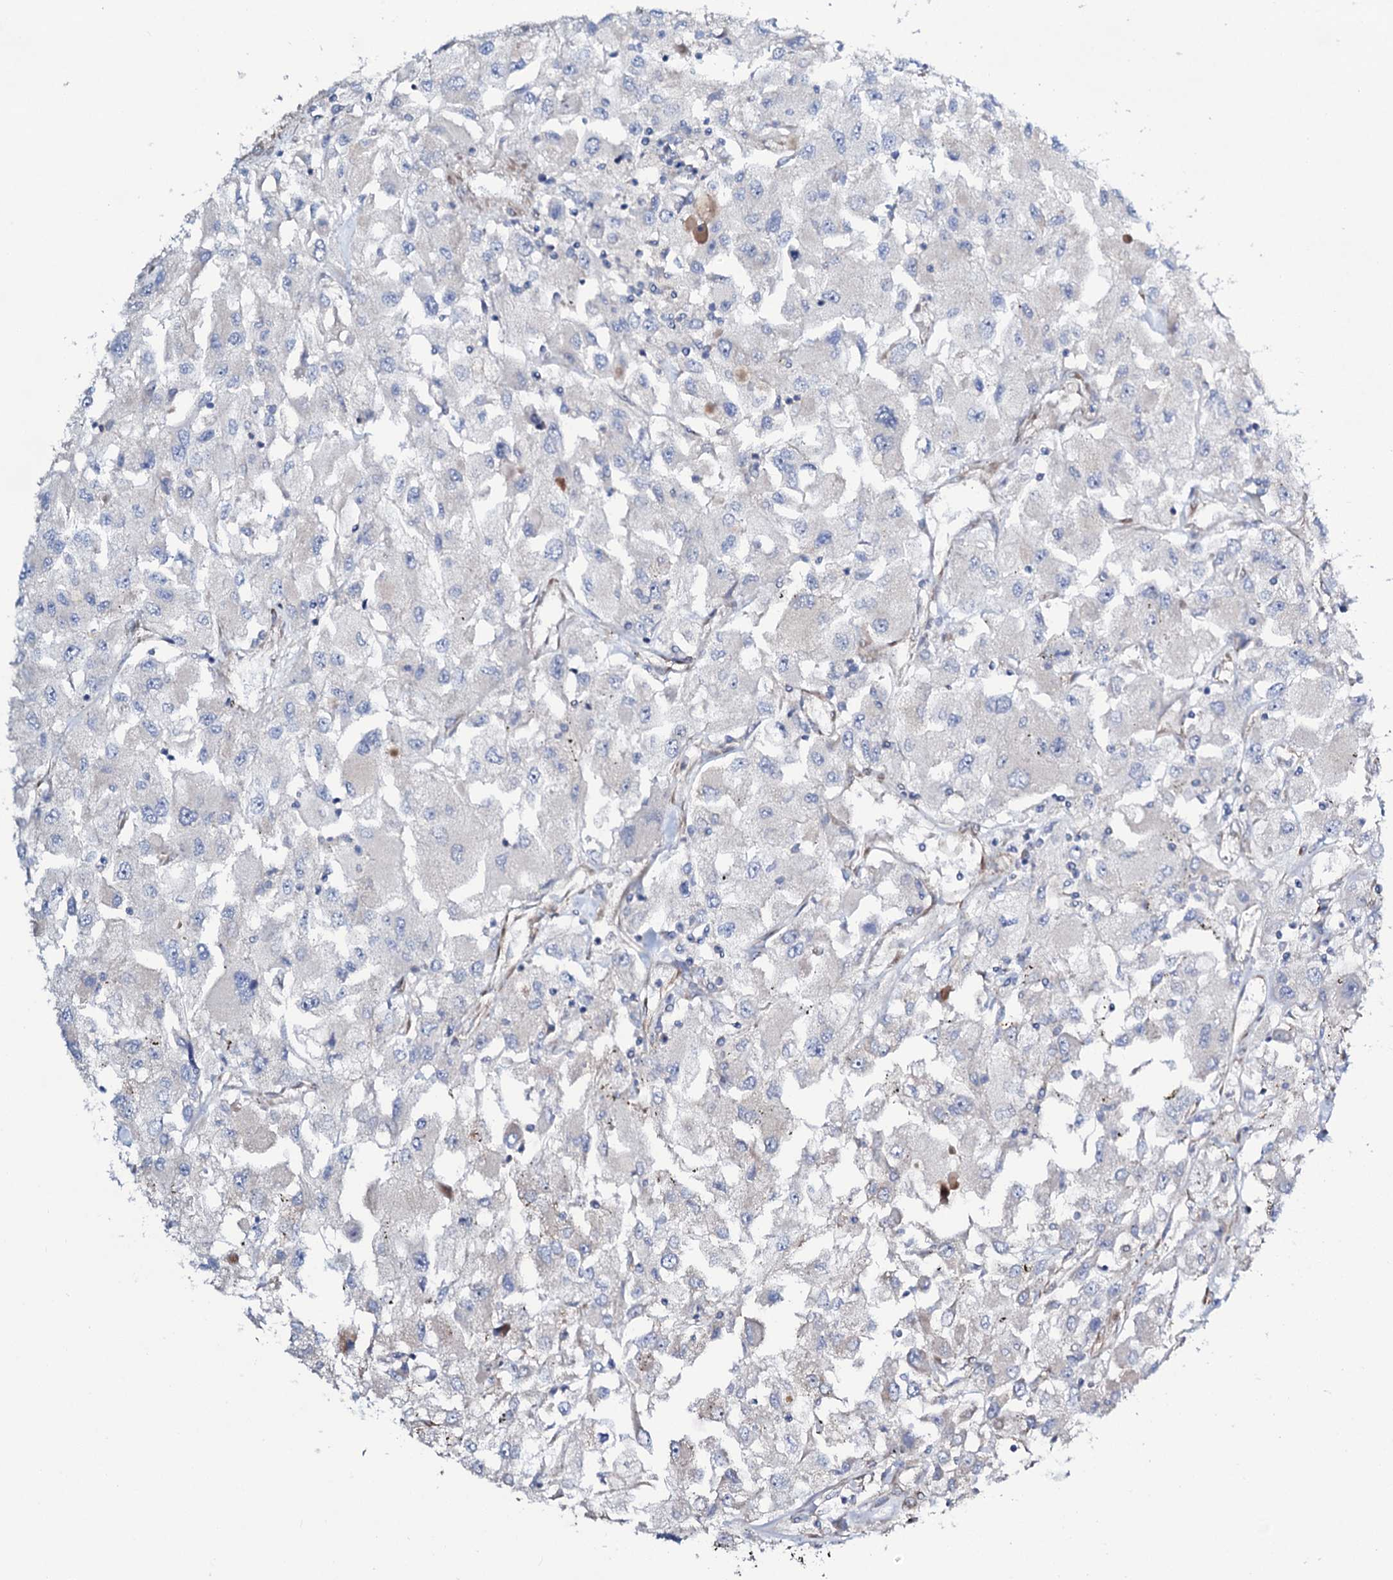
{"staining": {"intensity": "negative", "quantity": "none", "location": "none"}, "tissue": "renal cancer", "cell_type": "Tumor cells", "image_type": "cancer", "snomed": [{"axis": "morphology", "description": "Adenocarcinoma, NOS"}, {"axis": "topography", "description": "Kidney"}], "caption": "Renal adenocarcinoma stained for a protein using immunohistochemistry reveals no expression tumor cells.", "gene": "STARD13", "patient": {"sex": "female", "age": 52}}